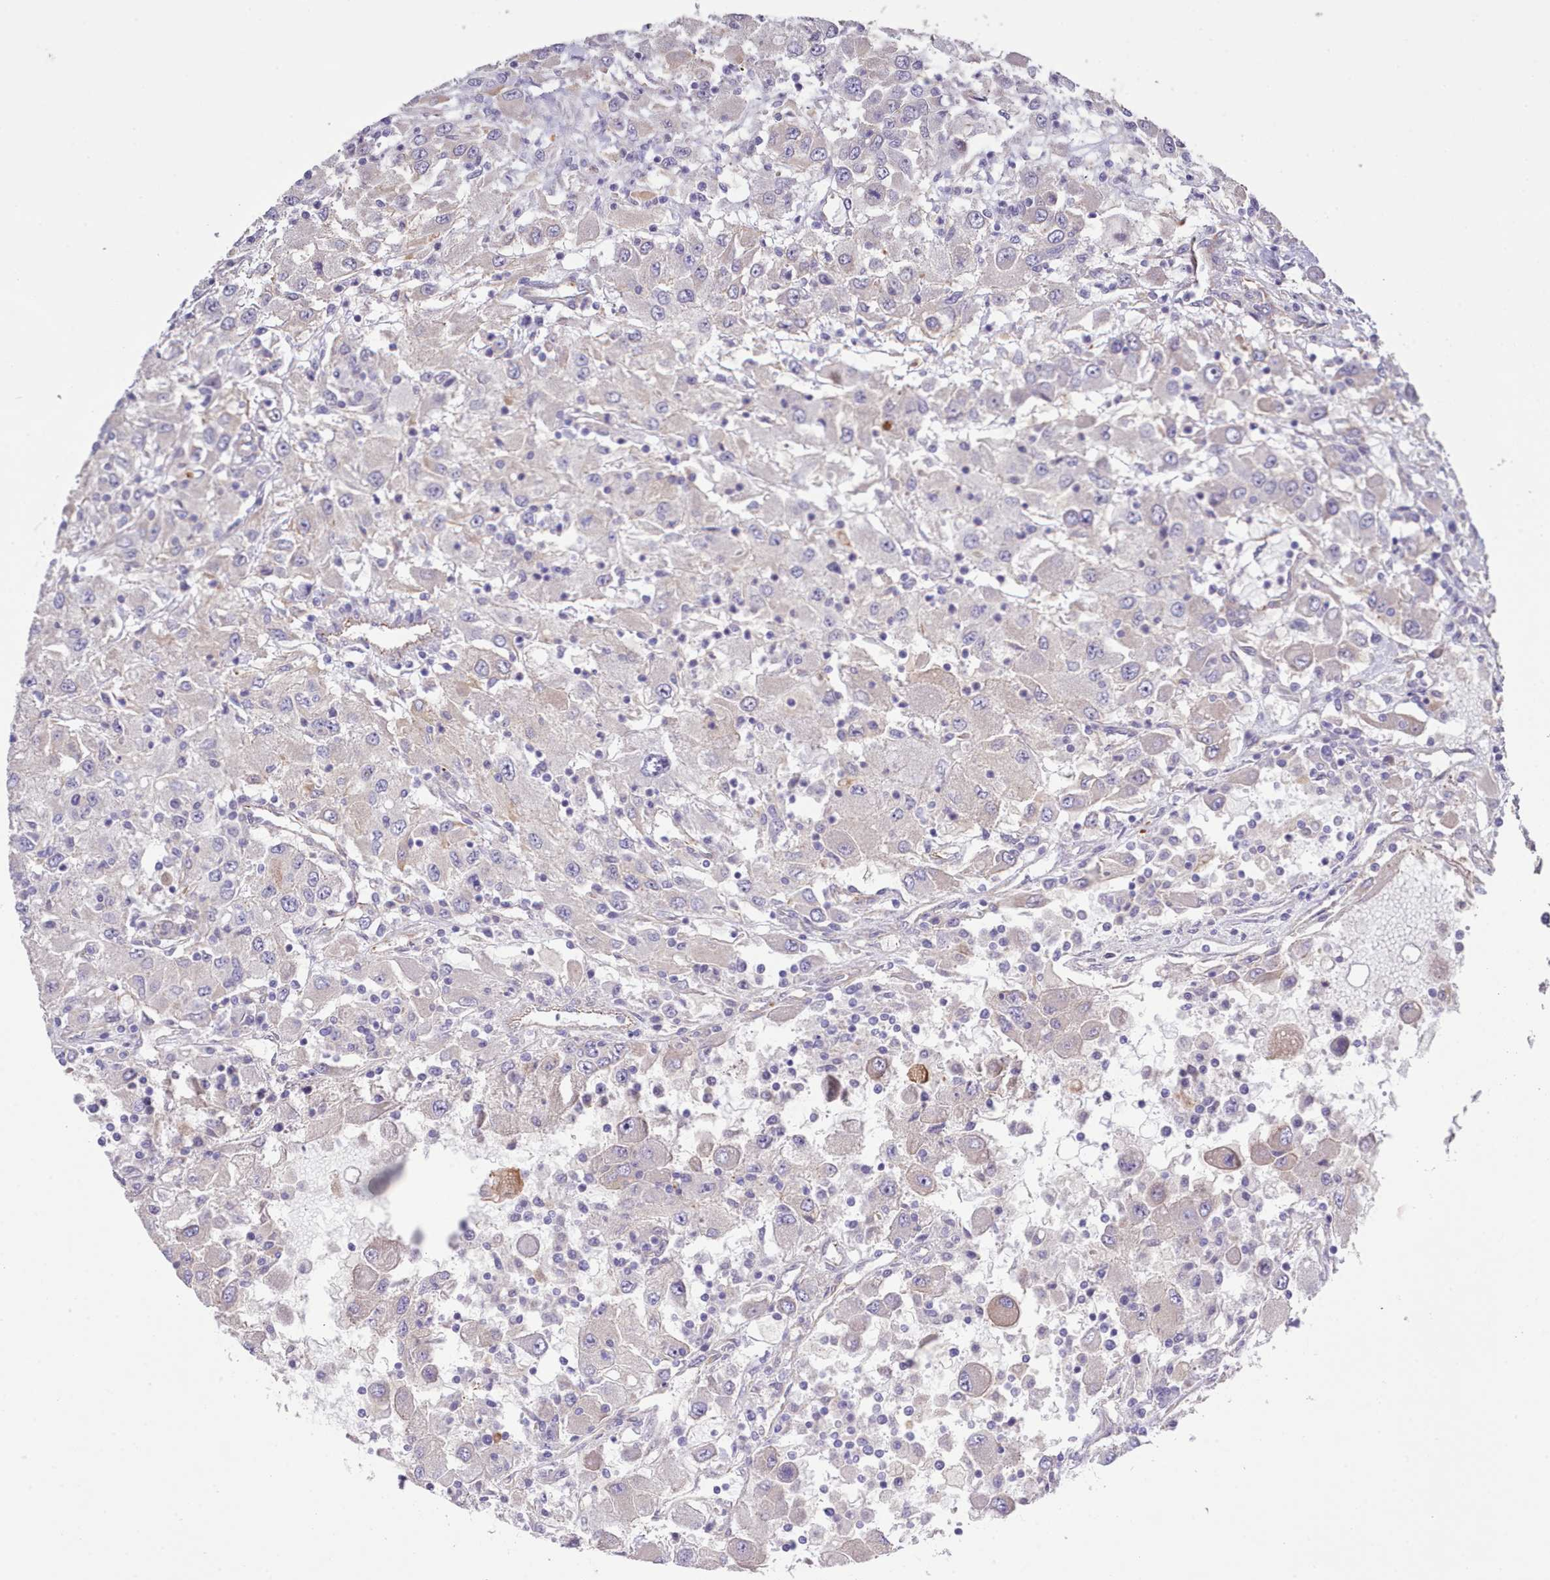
{"staining": {"intensity": "negative", "quantity": "none", "location": "none"}, "tissue": "renal cancer", "cell_type": "Tumor cells", "image_type": "cancer", "snomed": [{"axis": "morphology", "description": "Adenocarcinoma, NOS"}, {"axis": "topography", "description": "Kidney"}], "caption": "Immunohistochemistry of renal adenocarcinoma demonstrates no positivity in tumor cells.", "gene": "ZC3H13", "patient": {"sex": "female", "age": 67}}